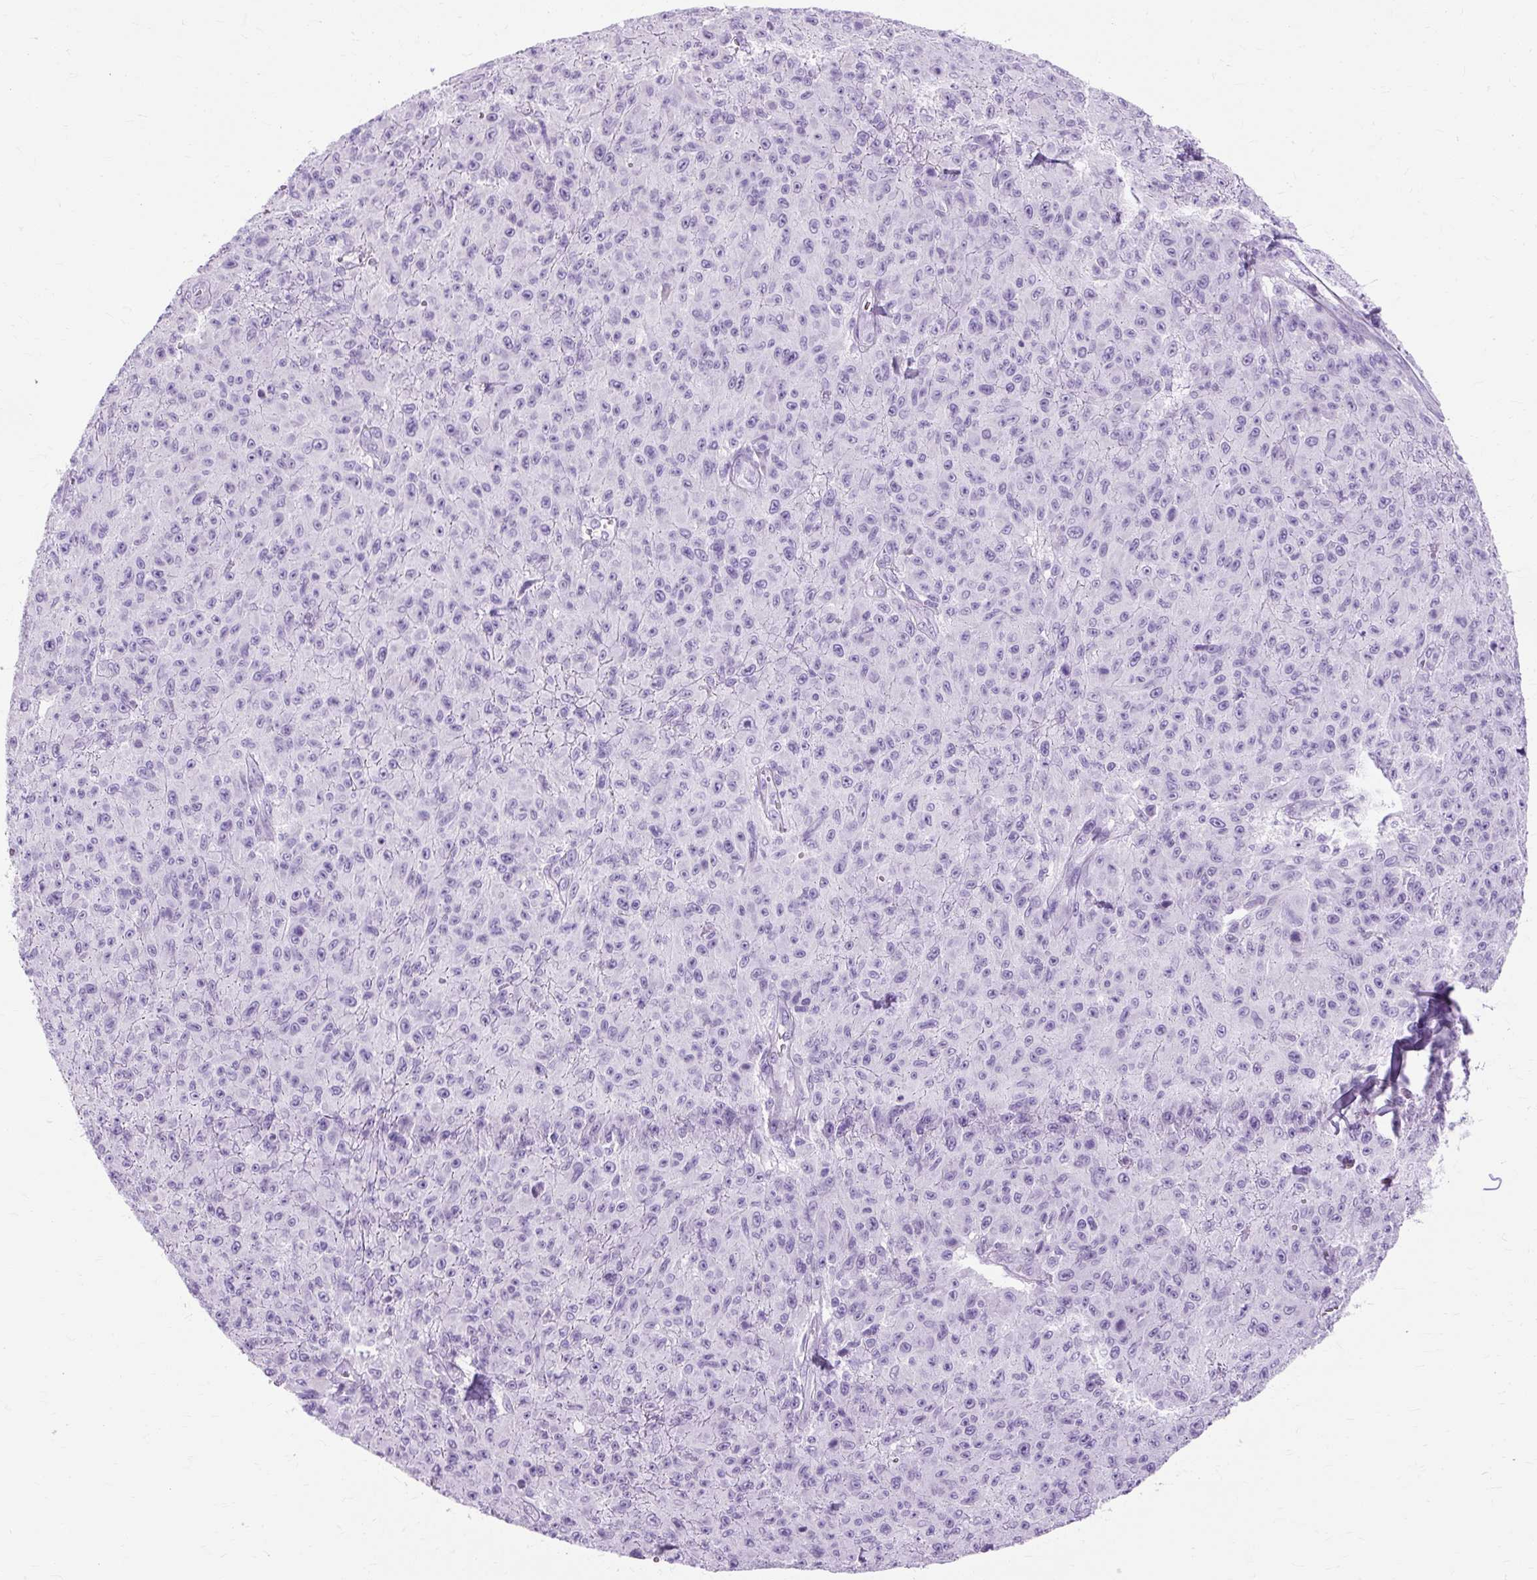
{"staining": {"intensity": "negative", "quantity": "none", "location": "none"}, "tissue": "melanoma", "cell_type": "Tumor cells", "image_type": "cancer", "snomed": [{"axis": "morphology", "description": "Malignant melanoma, NOS"}, {"axis": "topography", "description": "Skin"}], "caption": "Tumor cells show no significant protein staining in melanoma. (Brightfield microscopy of DAB (3,3'-diaminobenzidine) IHC at high magnification).", "gene": "TMEM89", "patient": {"sex": "male", "age": 46}}